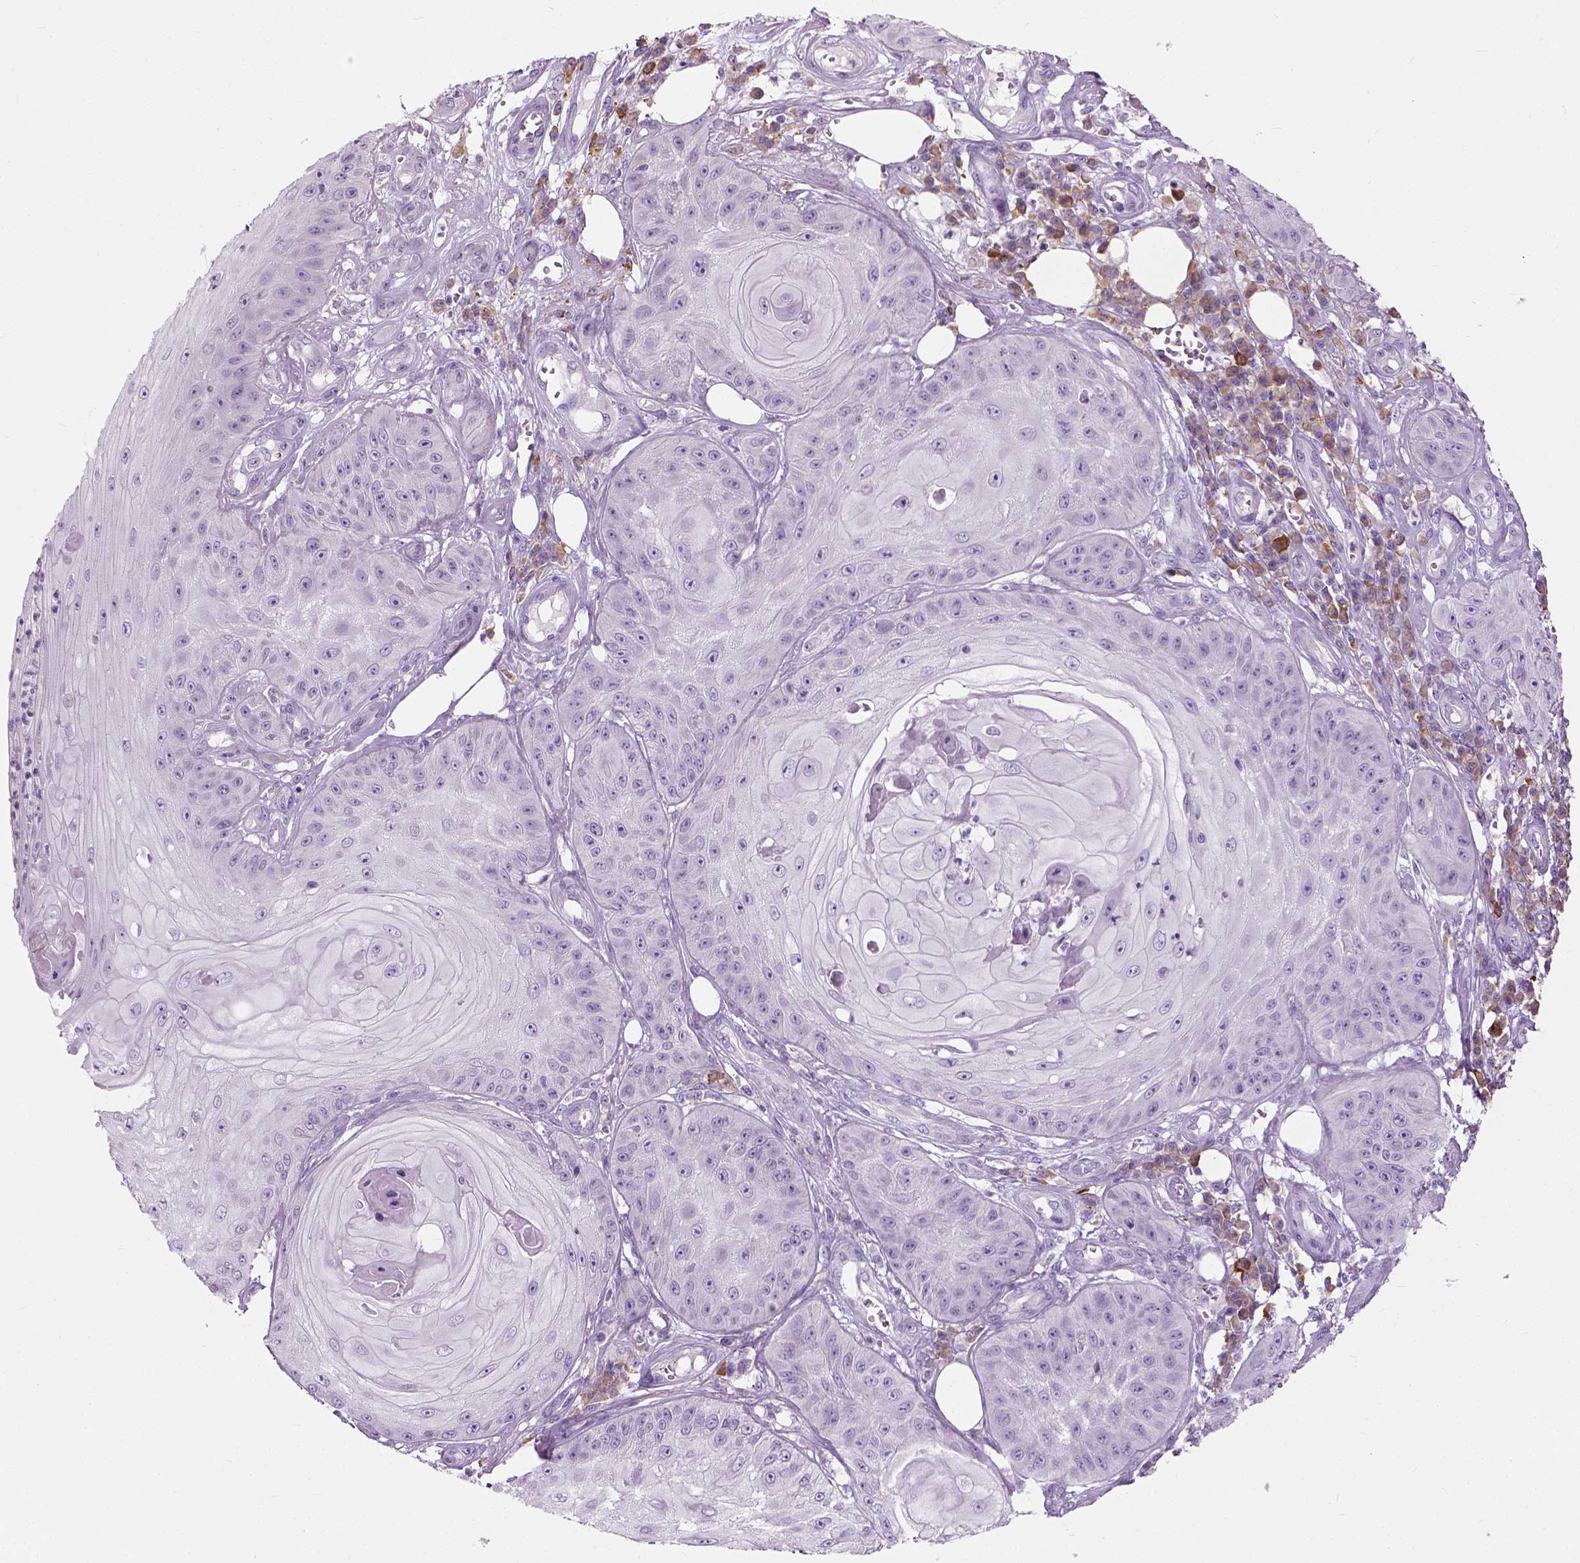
{"staining": {"intensity": "negative", "quantity": "none", "location": "none"}, "tissue": "skin cancer", "cell_type": "Tumor cells", "image_type": "cancer", "snomed": [{"axis": "morphology", "description": "Squamous cell carcinoma, NOS"}, {"axis": "topography", "description": "Skin"}], "caption": "Immunohistochemical staining of skin cancer exhibits no significant positivity in tumor cells. (DAB (3,3'-diaminobenzidine) IHC, high magnification).", "gene": "TRIM72", "patient": {"sex": "male", "age": 70}}